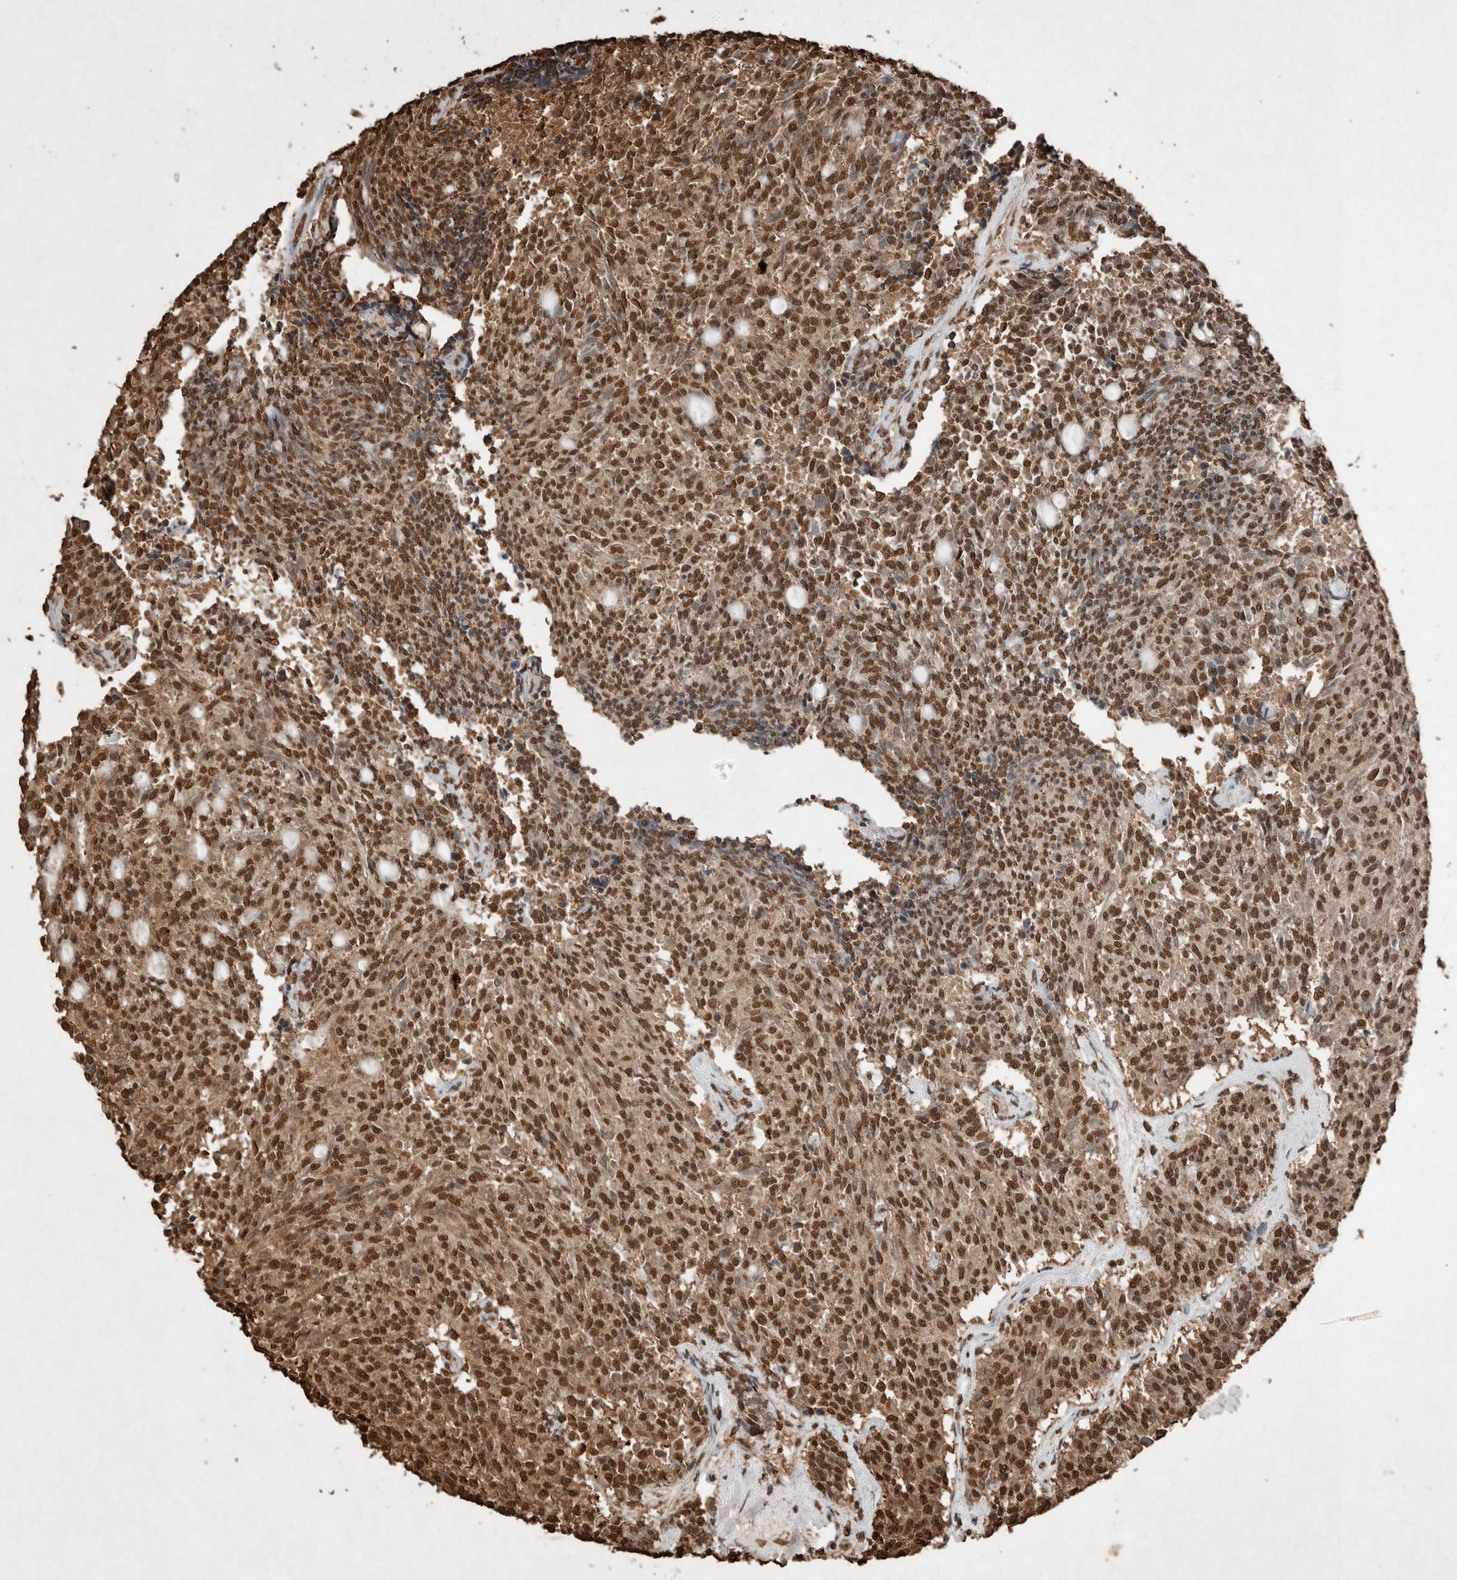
{"staining": {"intensity": "strong", "quantity": ">75%", "location": "nuclear"}, "tissue": "carcinoid", "cell_type": "Tumor cells", "image_type": "cancer", "snomed": [{"axis": "morphology", "description": "Carcinoid, malignant, NOS"}, {"axis": "topography", "description": "Pancreas"}], "caption": "Protein staining of malignant carcinoid tissue displays strong nuclear expression in about >75% of tumor cells.", "gene": "FSTL3", "patient": {"sex": "female", "age": 54}}